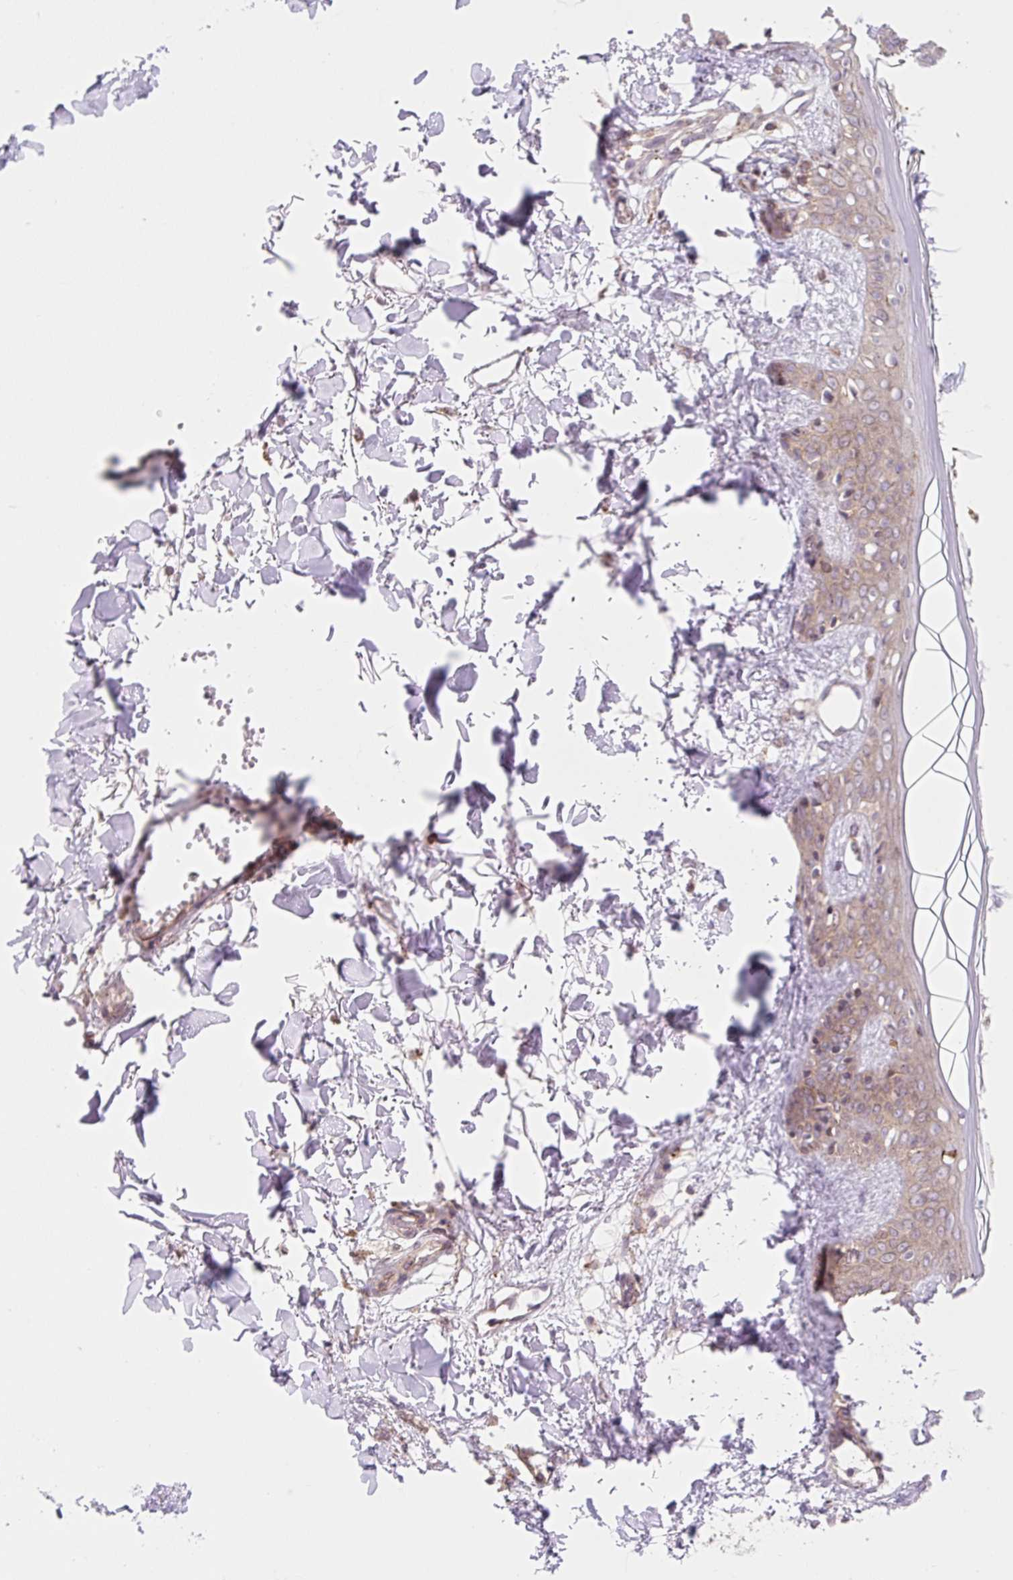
{"staining": {"intensity": "moderate", "quantity": "25%-75%", "location": "cytoplasmic/membranous"}, "tissue": "skin", "cell_type": "Fibroblasts", "image_type": "normal", "snomed": [{"axis": "morphology", "description": "Normal tissue, NOS"}, {"axis": "topography", "description": "Skin"}], "caption": "Skin stained with IHC shows moderate cytoplasmic/membranous staining in approximately 25%-75% of fibroblasts.", "gene": "VPS4A", "patient": {"sex": "female", "age": 34}}